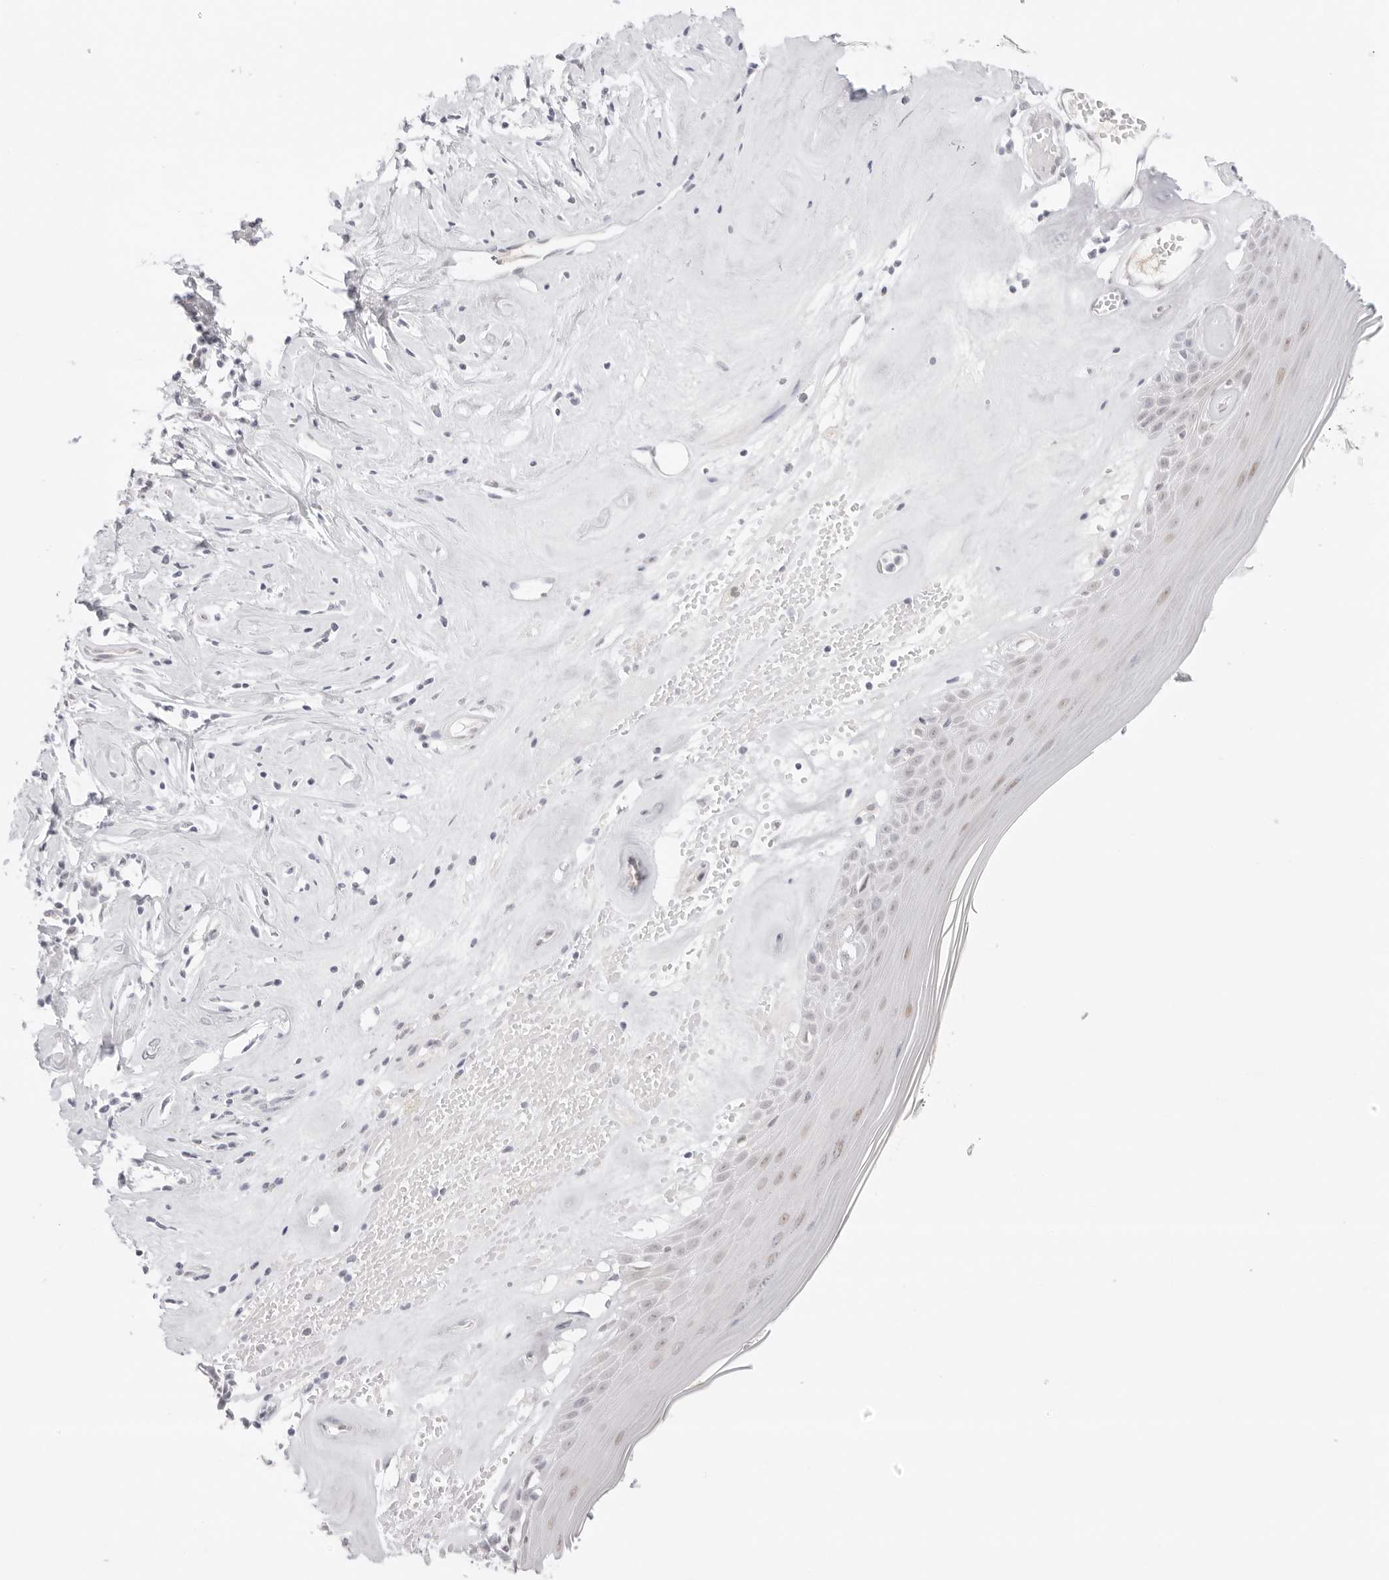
{"staining": {"intensity": "moderate", "quantity": "<25%", "location": "cytoplasmic/membranous"}, "tissue": "skin", "cell_type": "Epidermal cells", "image_type": "normal", "snomed": [{"axis": "morphology", "description": "Normal tissue, NOS"}, {"axis": "morphology", "description": "Inflammation, NOS"}, {"axis": "topography", "description": "Vulva"}], "caption": "Unremarkable skin displays moderate cytoplasmic/membranous staining in about <25% of epidermal cells, visualized by immunohistochemistry.", "gene": "MED18", "patient": {"sex": "female", "age": 84}}